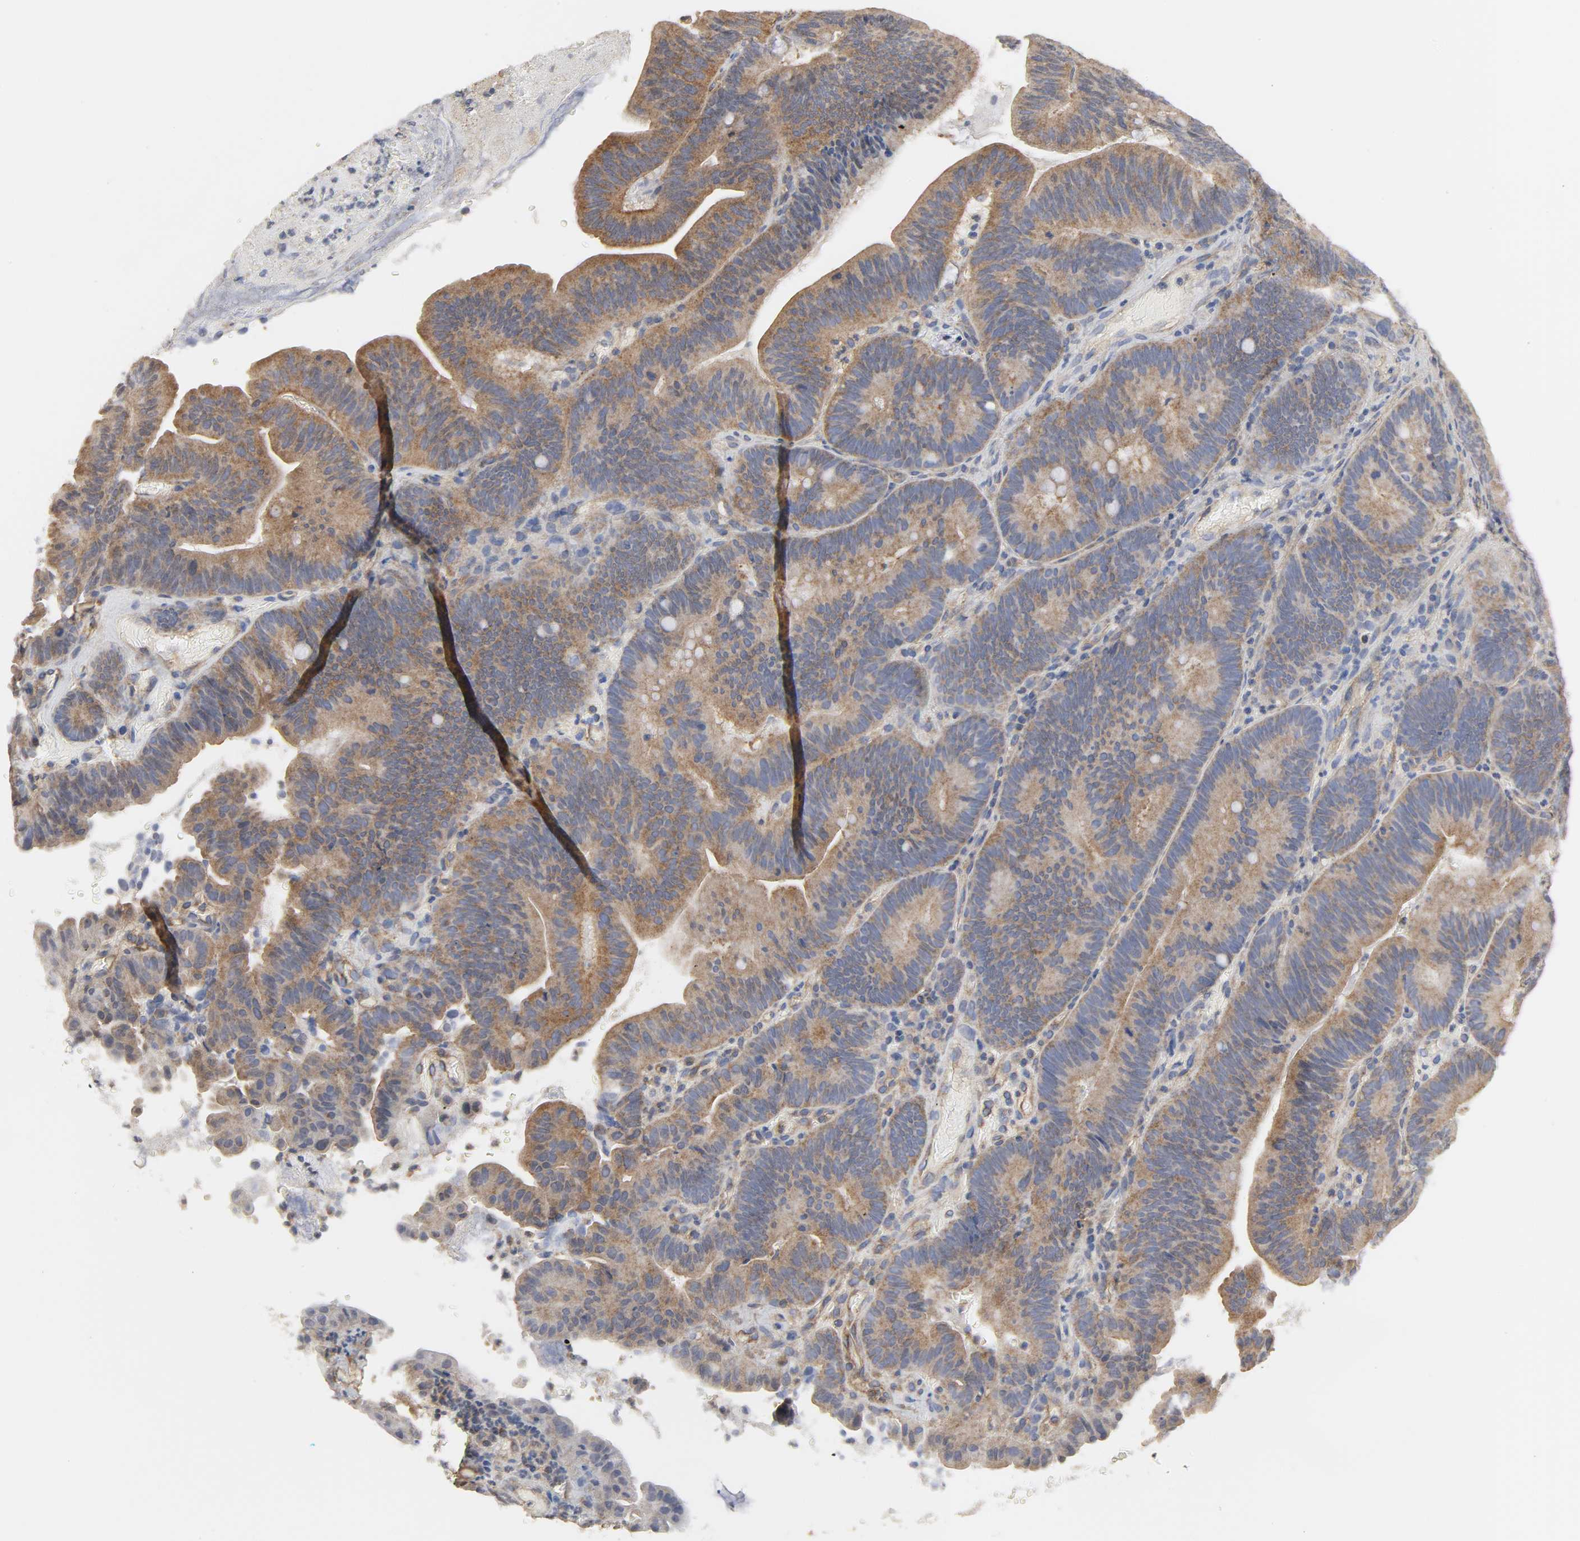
{"staining": {"intensity": "strong", "quantity": ">75%", "location": "cytoplasmic/membranous"}, "tissue": "pancreatic cancer", "cell_type": "Tumor cells", "image_type": "cancer", "snomed": [{"axis": "morphology", "description": "Adenocarcinoma, NOS"}, {"axis": "topography", "description": "Pancreas"}], "caption": "Immunohistochemistry (IHC) staining of adenocarcinoma (pancreatic), which exhibits high levels of strong cytoplasmic/membranous staining in about >75% of tumor cells indicating strong cytoplasmic/membranous protein staining. The staining was performed using DAB (brown) for protein detection and nuclei were counterstained in hematoxylin (blue).", "gene": "SH3GLB1", "patient": {"sex": "male", "age": 82}}